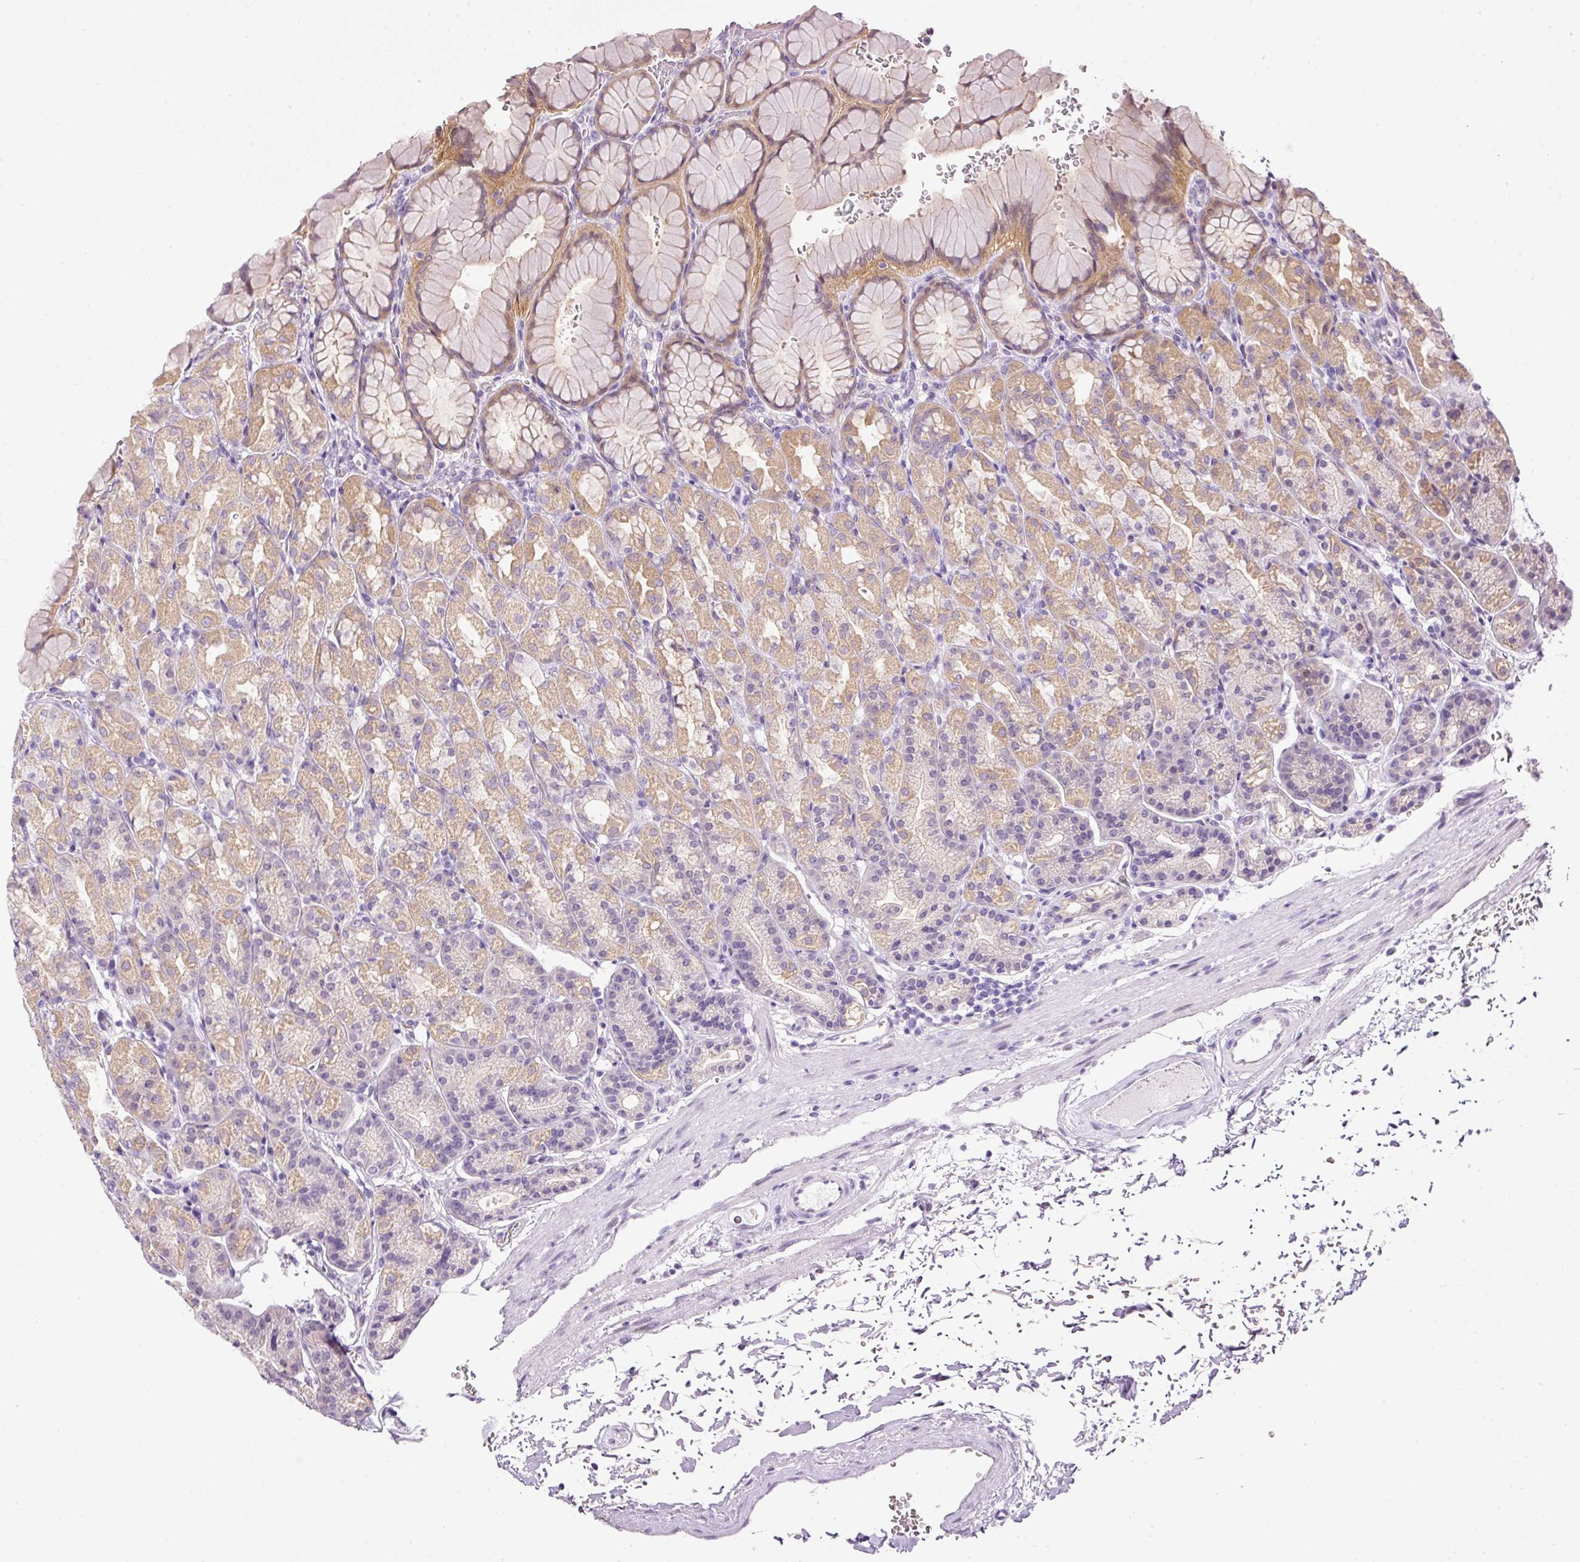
{"staining": {"intensity": "moderate", "quantity": "25%-75%", "location": "cytoplasmic/membranous"}, "tissue": "stomach", "cell_type": "Glandular cells", "image_type": "normal", "snomed": [{"axis": "morphology", "description": "Normal tissue, NOS"}, {"axis": "topography", "description": "Stomach, upper"}], "caption": "Immunohistochemical staining of normal stomach shows 25%-75% levels of moderate cytoplasmic/membranous protein positivity in approximately 25%-75% of glandular cells.", "gene": "SRC", "patient": {"sex": "female", "age": 81}}